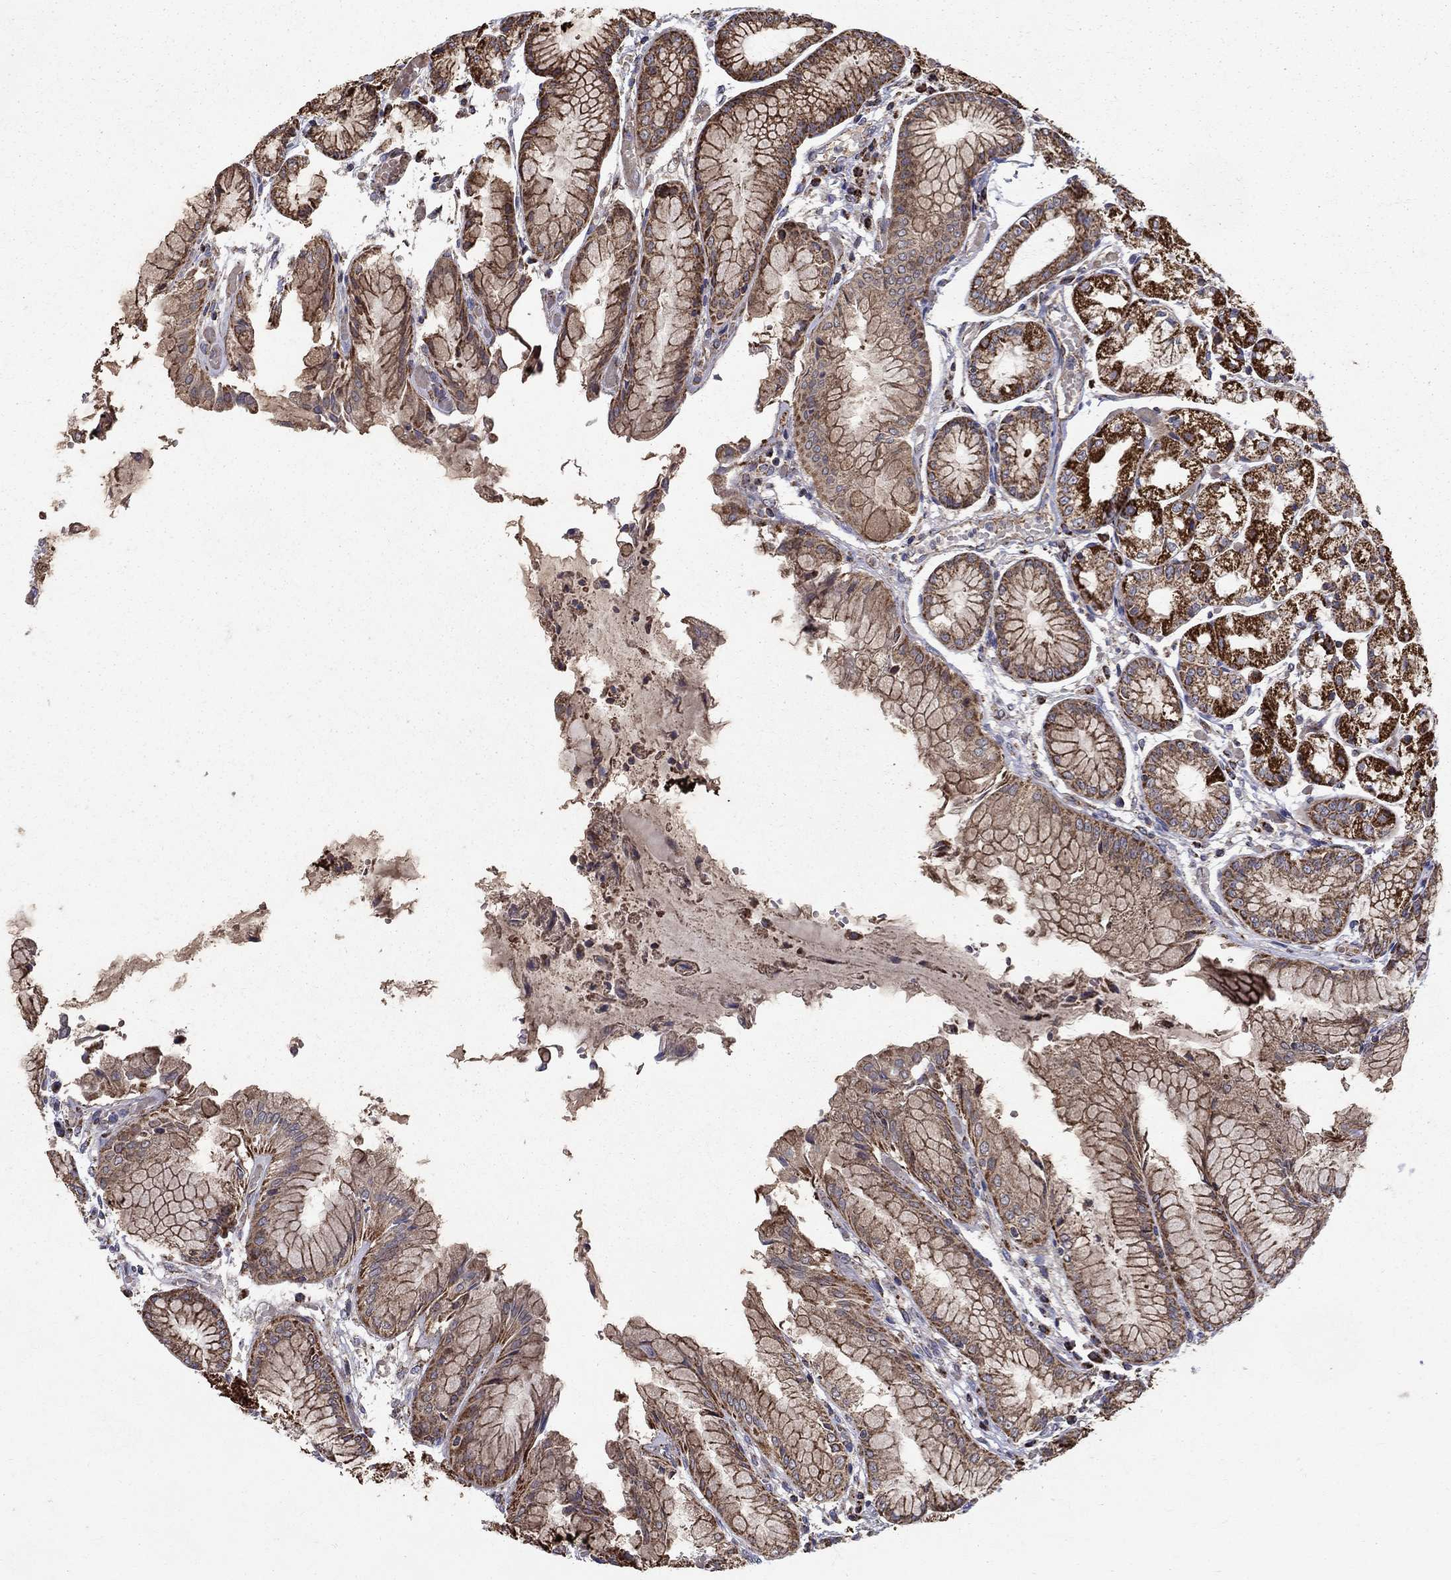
{"staining": {"intensity": "strong", "quantity": "25%-75%", "location": "cytoplasmic/membranous"}, "tissue": "stomach", "cell_type": "Glandular cells", "image_type": "normal", "snomed": [{"axis": "morphology", "description": "Normal tissue, NOS"}, {"axis": "topography", "description": "Stomach, upper"}], "caption": "A brown stain shows strong cytoplasmic/membranous expression of a protein in glandular cells of unremarkable stomach.", "gene": "NDUFS8", "patient": {"sex": "male", "age": 72}}